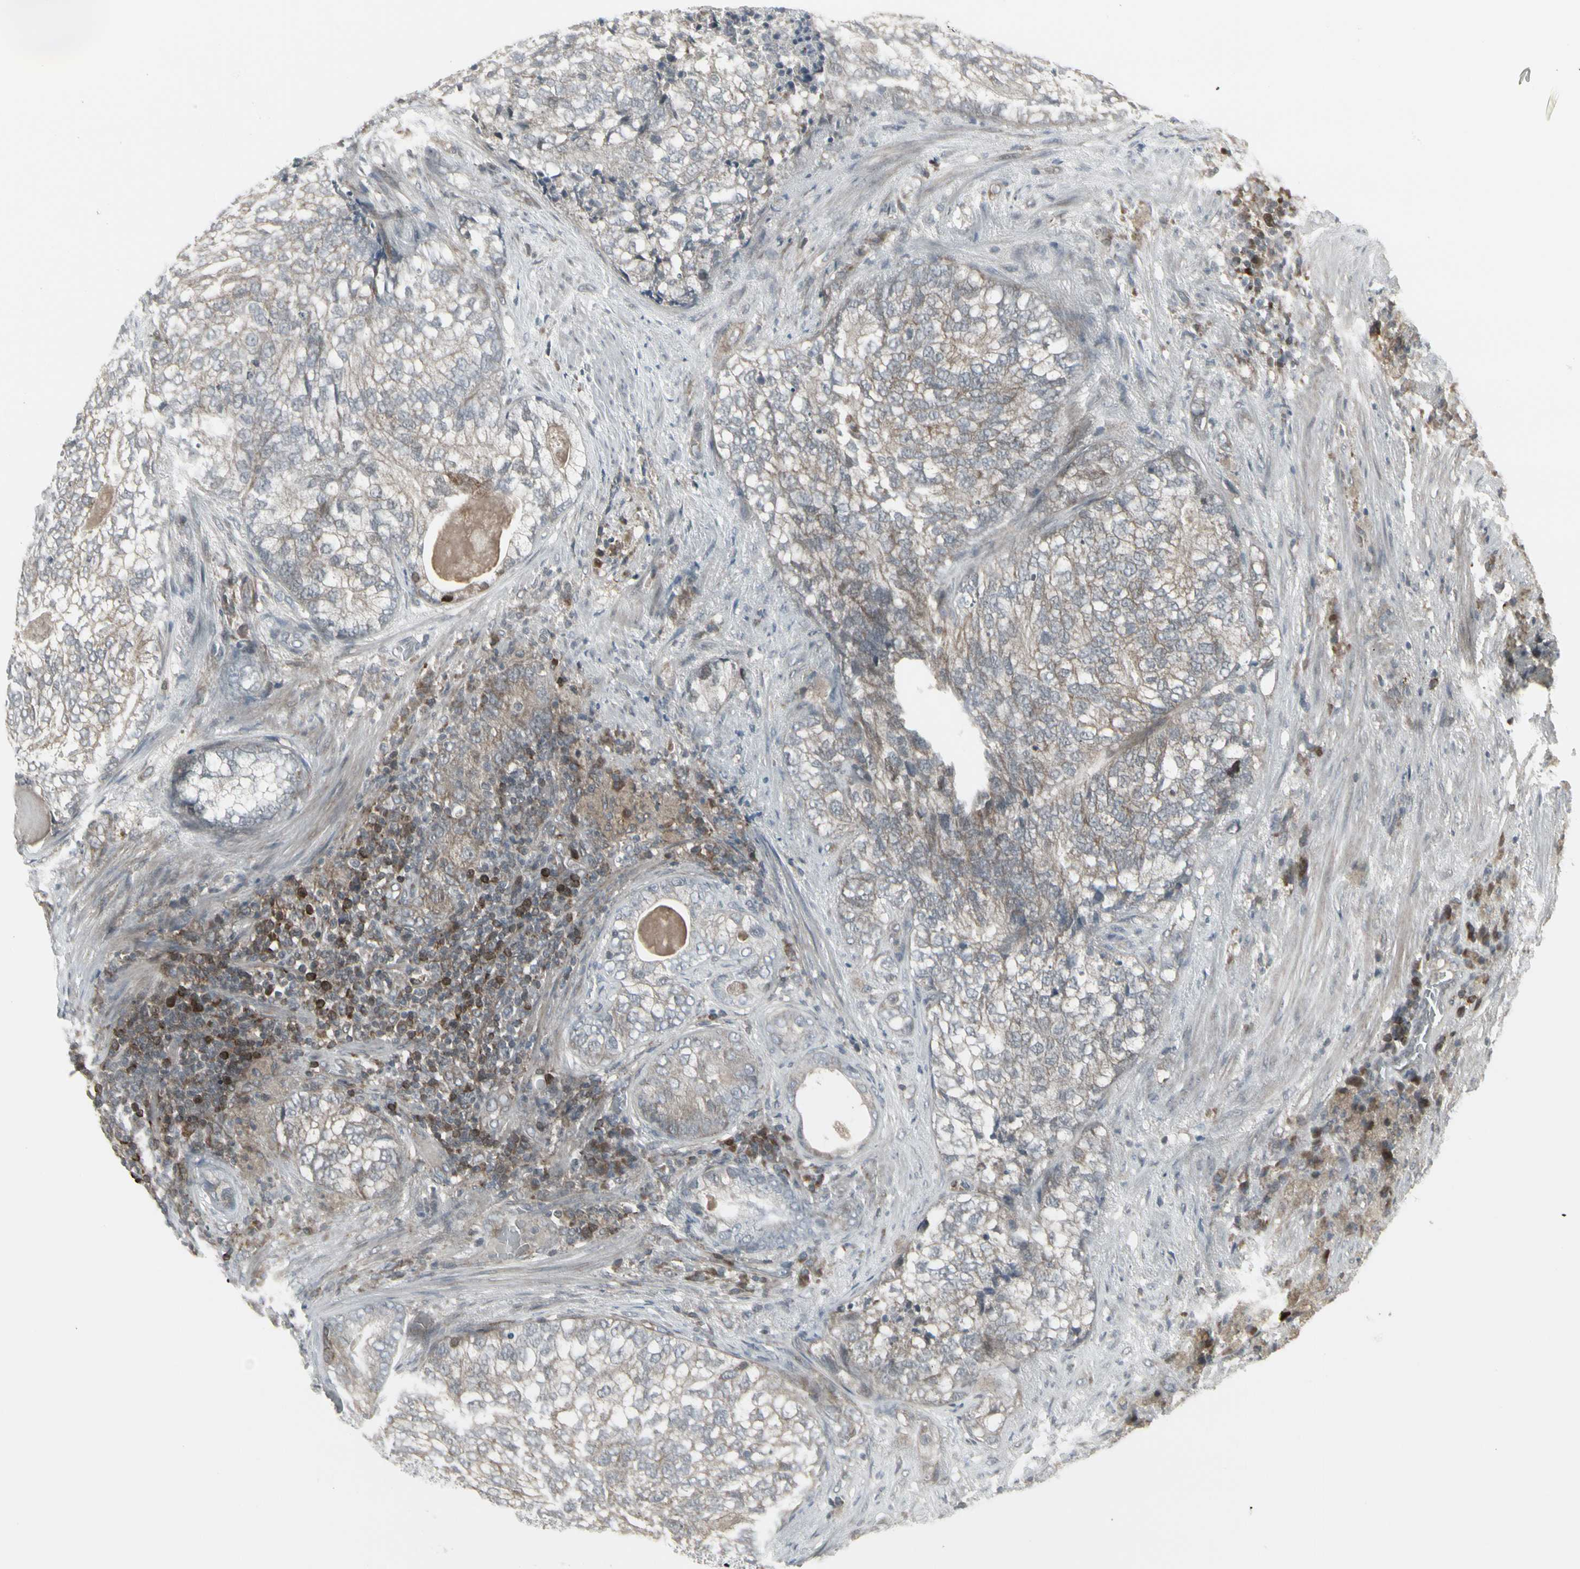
{"staining": {"intensity": "weak", "quantity": ">75%", "location": "cytoplasmic/membranous"}, "tissue": "prostate cancer", "cell_type": "Tumor cells", "image_type": "cancer", "snomed": [{"axis": "morphology", "description": "Adenocarcinoma, High grade"}, {"axis": "topography", "description": "Prostate"}], "caption": "Prostate cancer (high-grade adenocarcinoma) was stained to show a protein in brown. There is low levels of weak cytoplasmic/membranous staining in about >75% of tumor cells. (Brightfield microscopy of DAB IHC at high magnification).", "gene": "IGFBP6", "patient": {"sex": "male", "age": 66}}